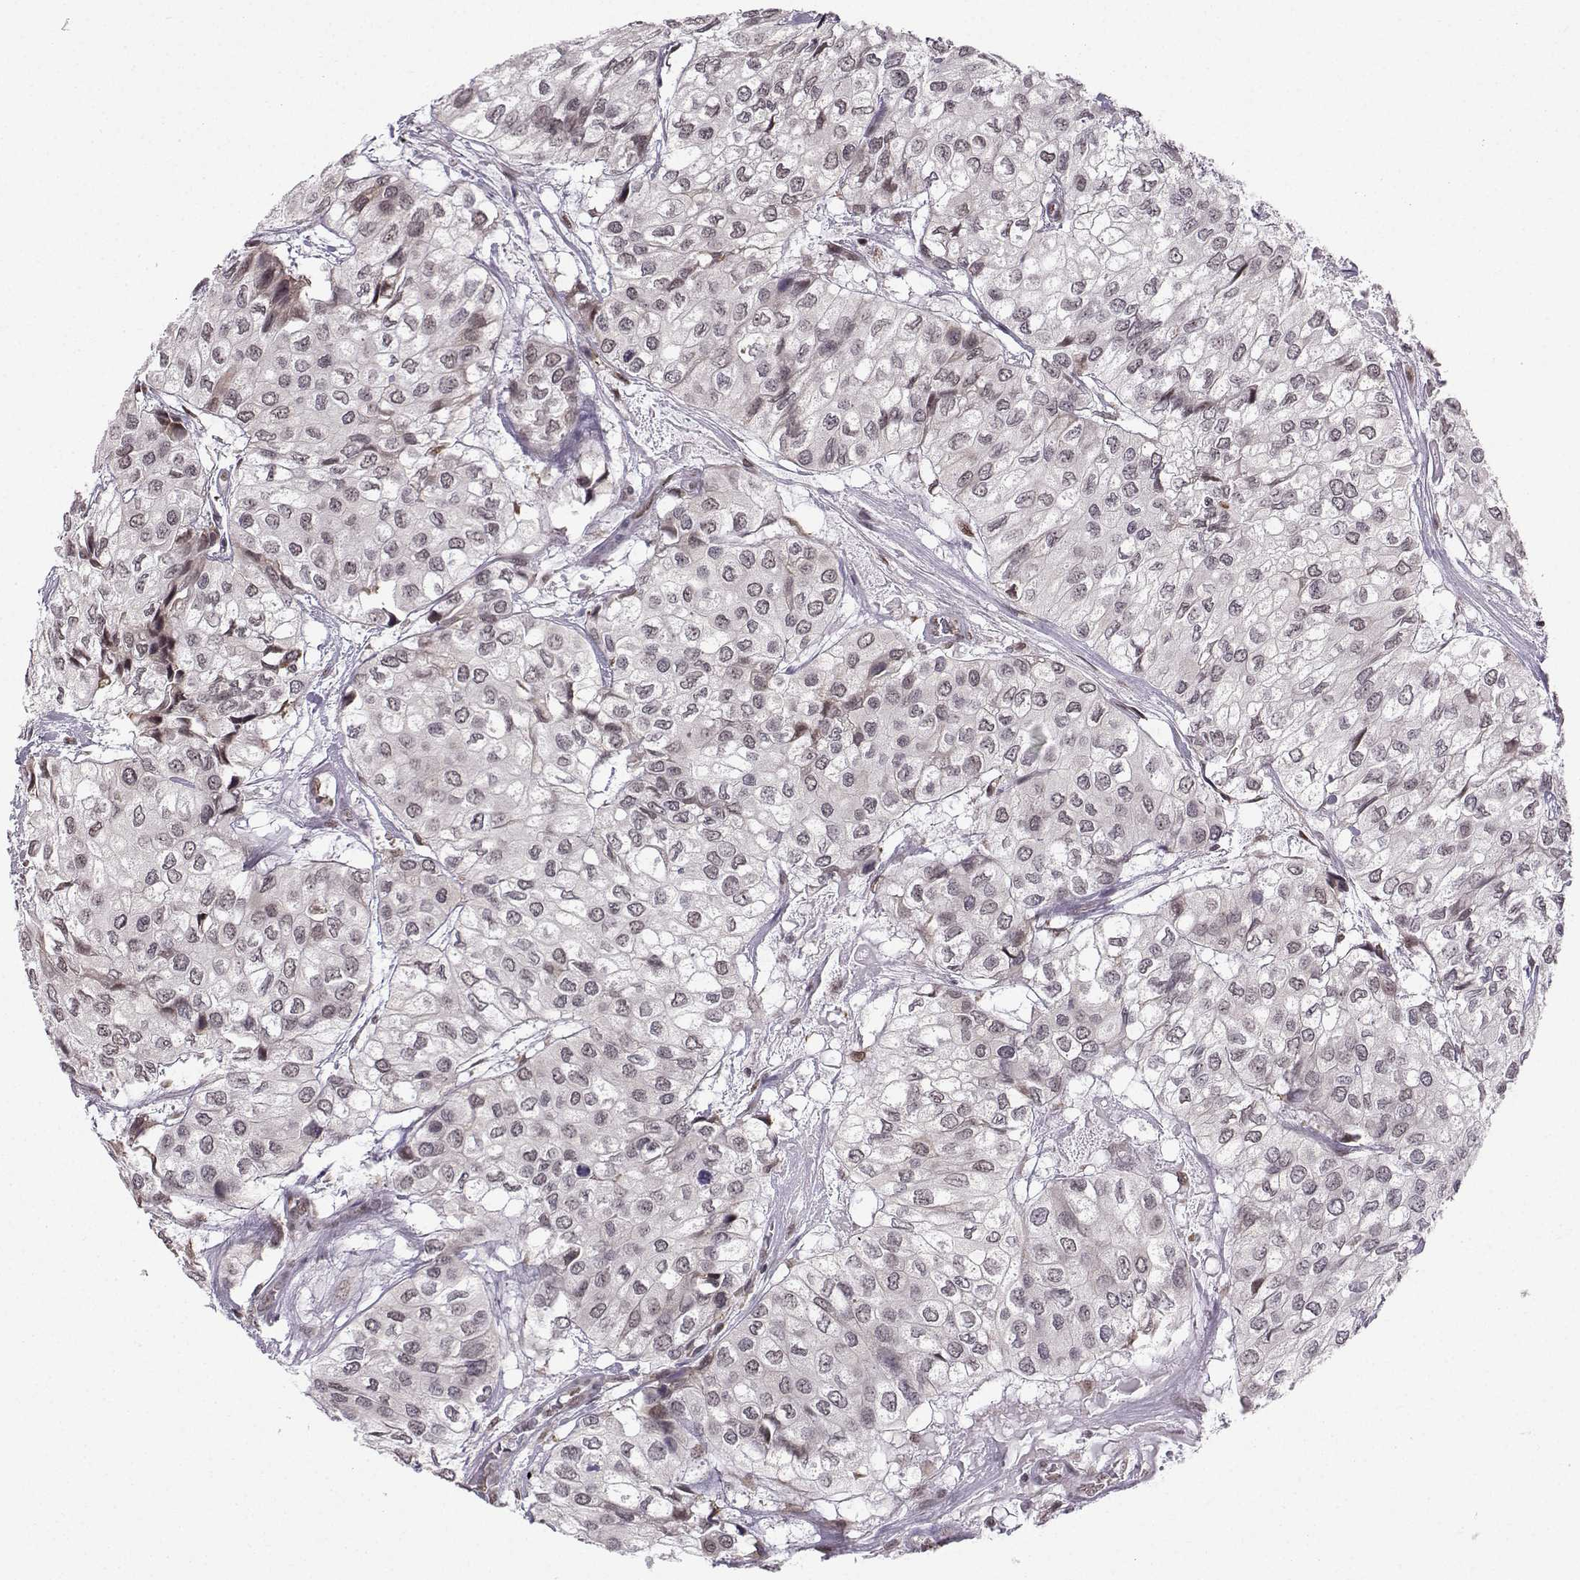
{"staining": {"intensity": "negative", "quantity": "none", "location": "none"}, "tissue": "urothelial cancer", "cell_type": "Tumor cells", "image_type": "cancer", "snomed": [{"axis": "morphology", "description": "Urothelial carcinoma, High grade"}, {"axis": "topography", "description": "Urinary bladder"}], "caption": "High-grade urothelial carcinoma was stained to show a protein in brown. There is no significant positivity in tumor cells.", "gene": "EZH1", "patient": {"sex": "male", "age": 73}}